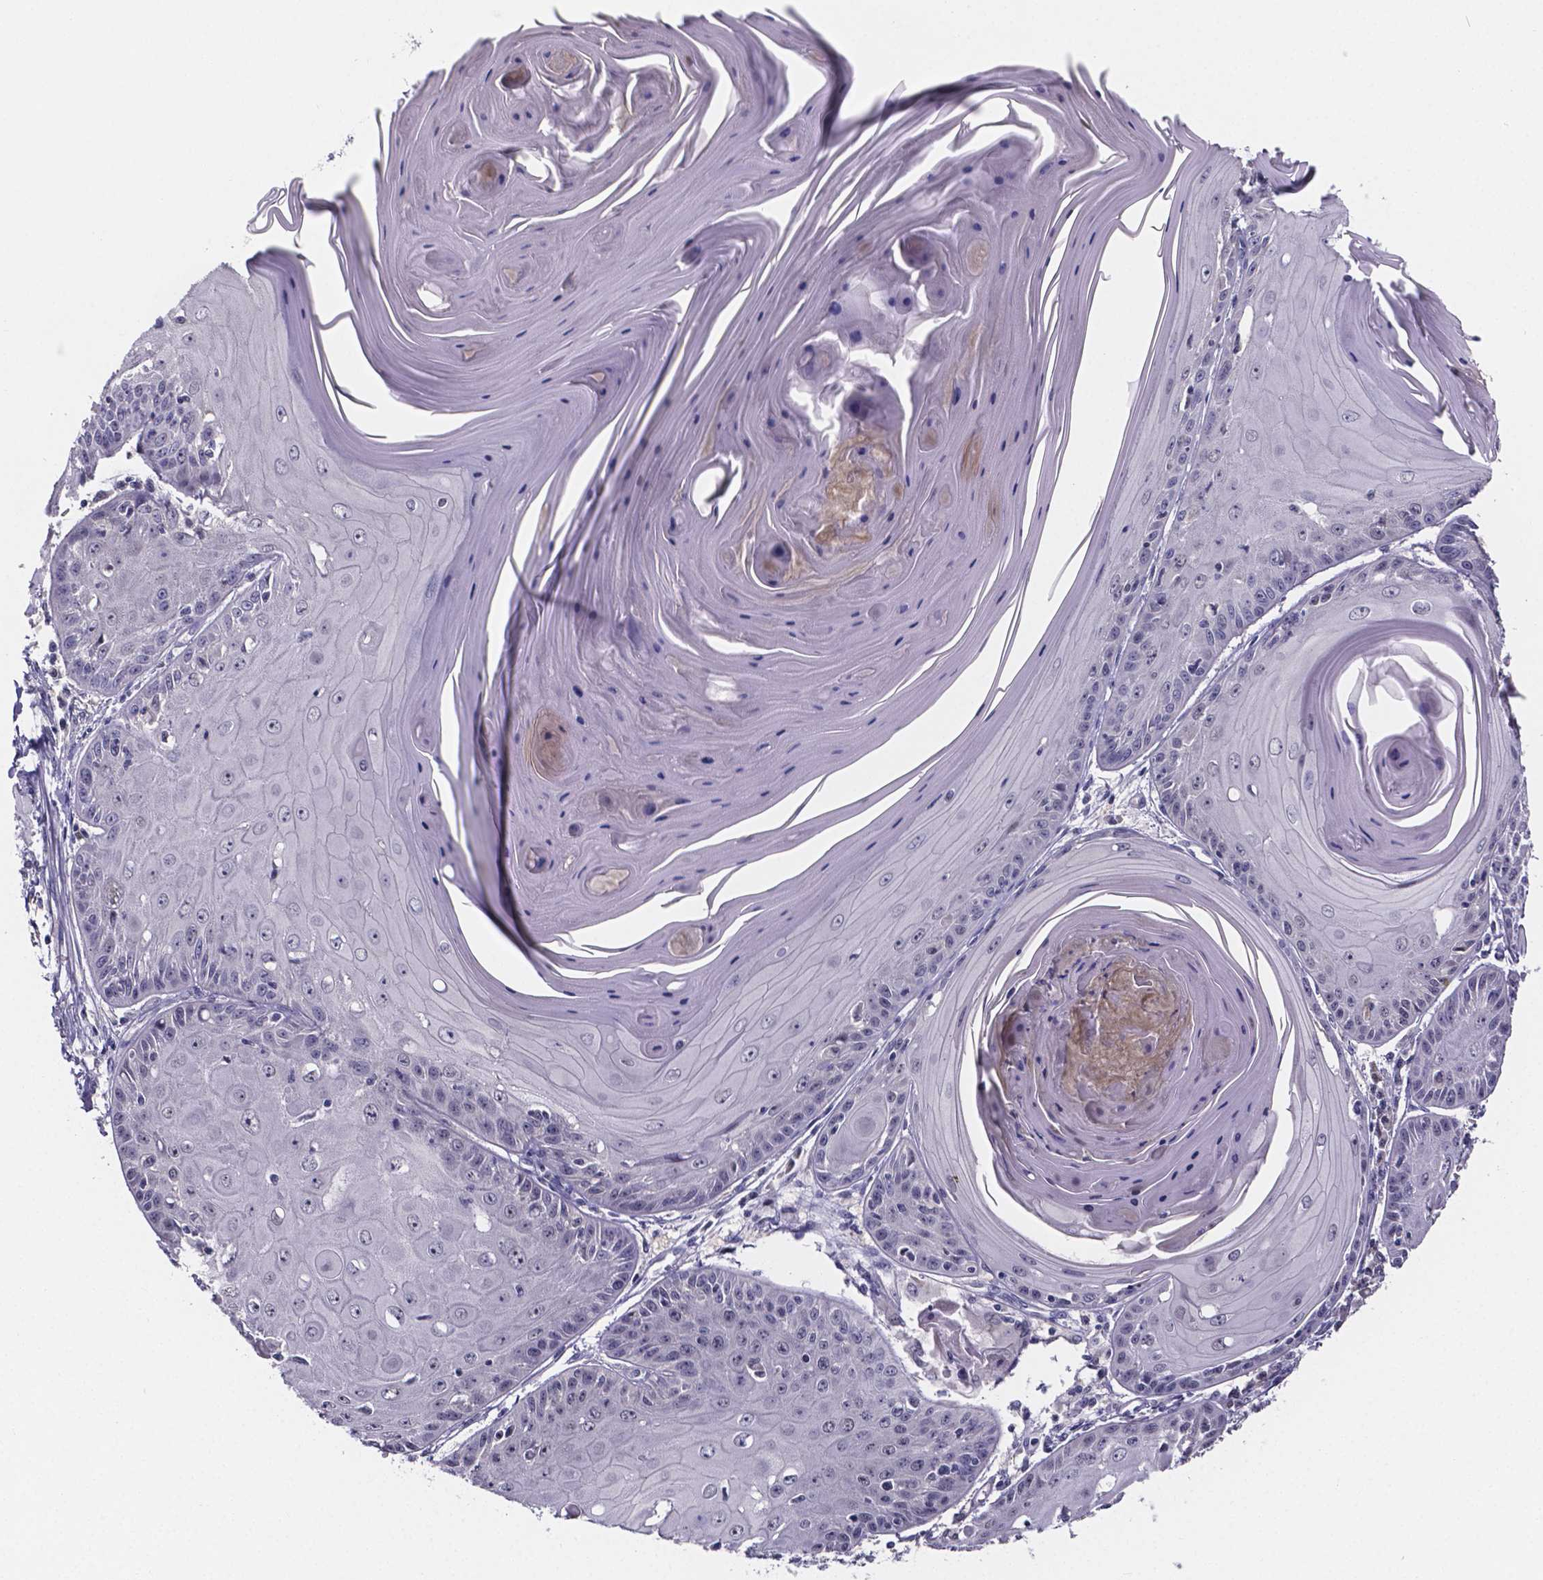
{"staining": {"intensity": "negative", "quantity": "none", "location": "none"}, "tissue": "skin cancer", "cell_type": "Tumor cells", "image_type": "cancer", "snomed": [{"axis": "morphology", "description": "Squamous cell carcinoma, NOS"}, {"axis": "topography", "description": "Skin"}, {"axis": "topography", "description": "Vulva"}], "caption": "A micrograph of human squamous cell carcinoma (skin) is negative for staining in tumor cells.", "gene": "IZUMO1", "patient": {"sex": "female", "age": 85}}